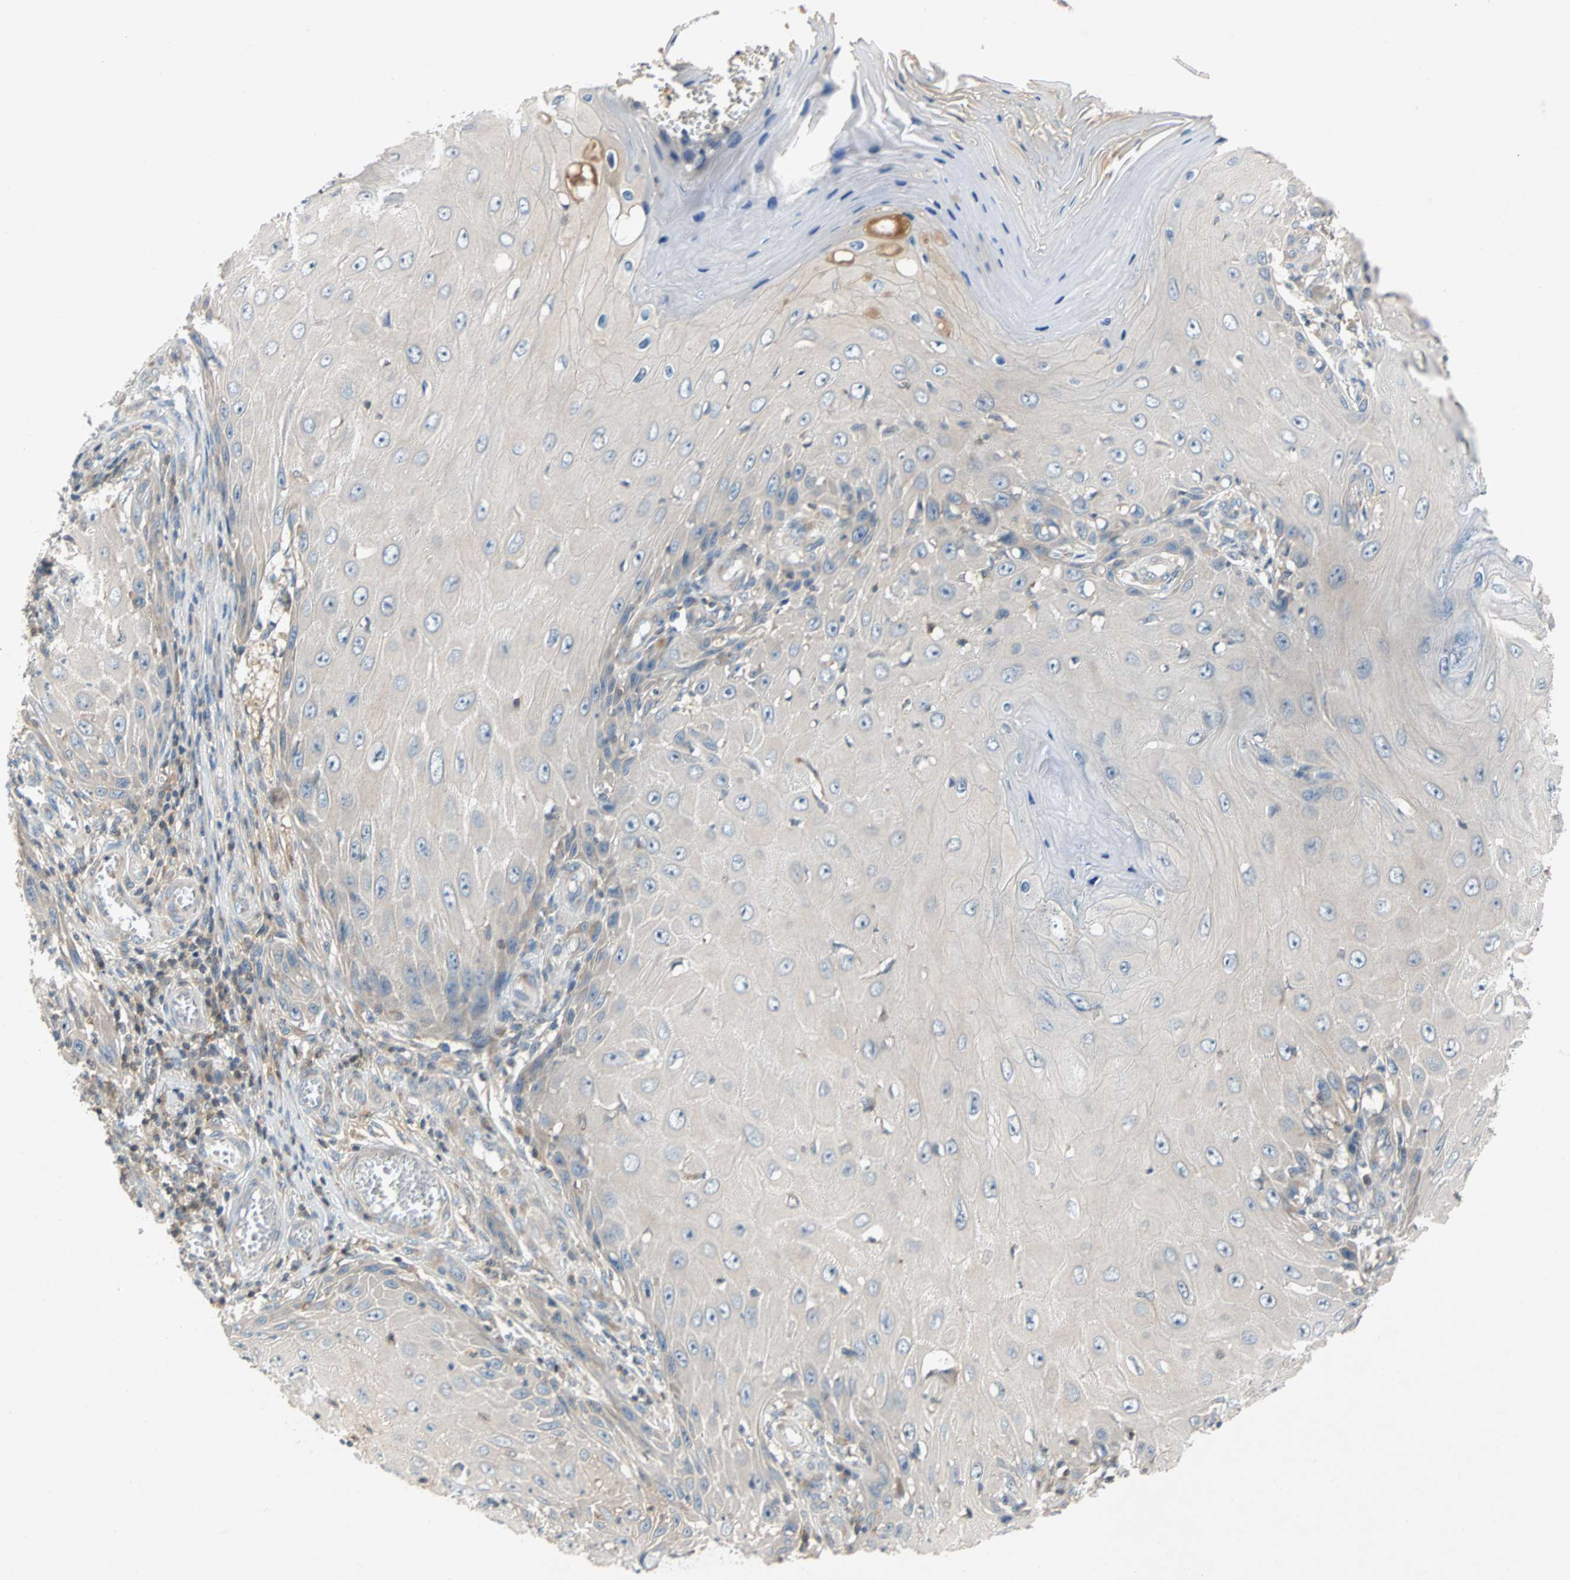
{"staining": {"intensity": "negative", "quantity": "none", "location": "none"}, "tissue": "skin cancer", "cell_type": "Tumor cells", "image_type": "cancer", "snomed": [{"axis": "morphology", "description": "Squamous cell carcinoma, NOS"}, {"axis": "topography", "description": "Skin"}], "caption": "Photomicrograph shows no significant protein expression in tumor cells of skin squamous cell carcinoma.", "gene": "MAP4K1", "patient": {"sex": "female", "age": 73}}